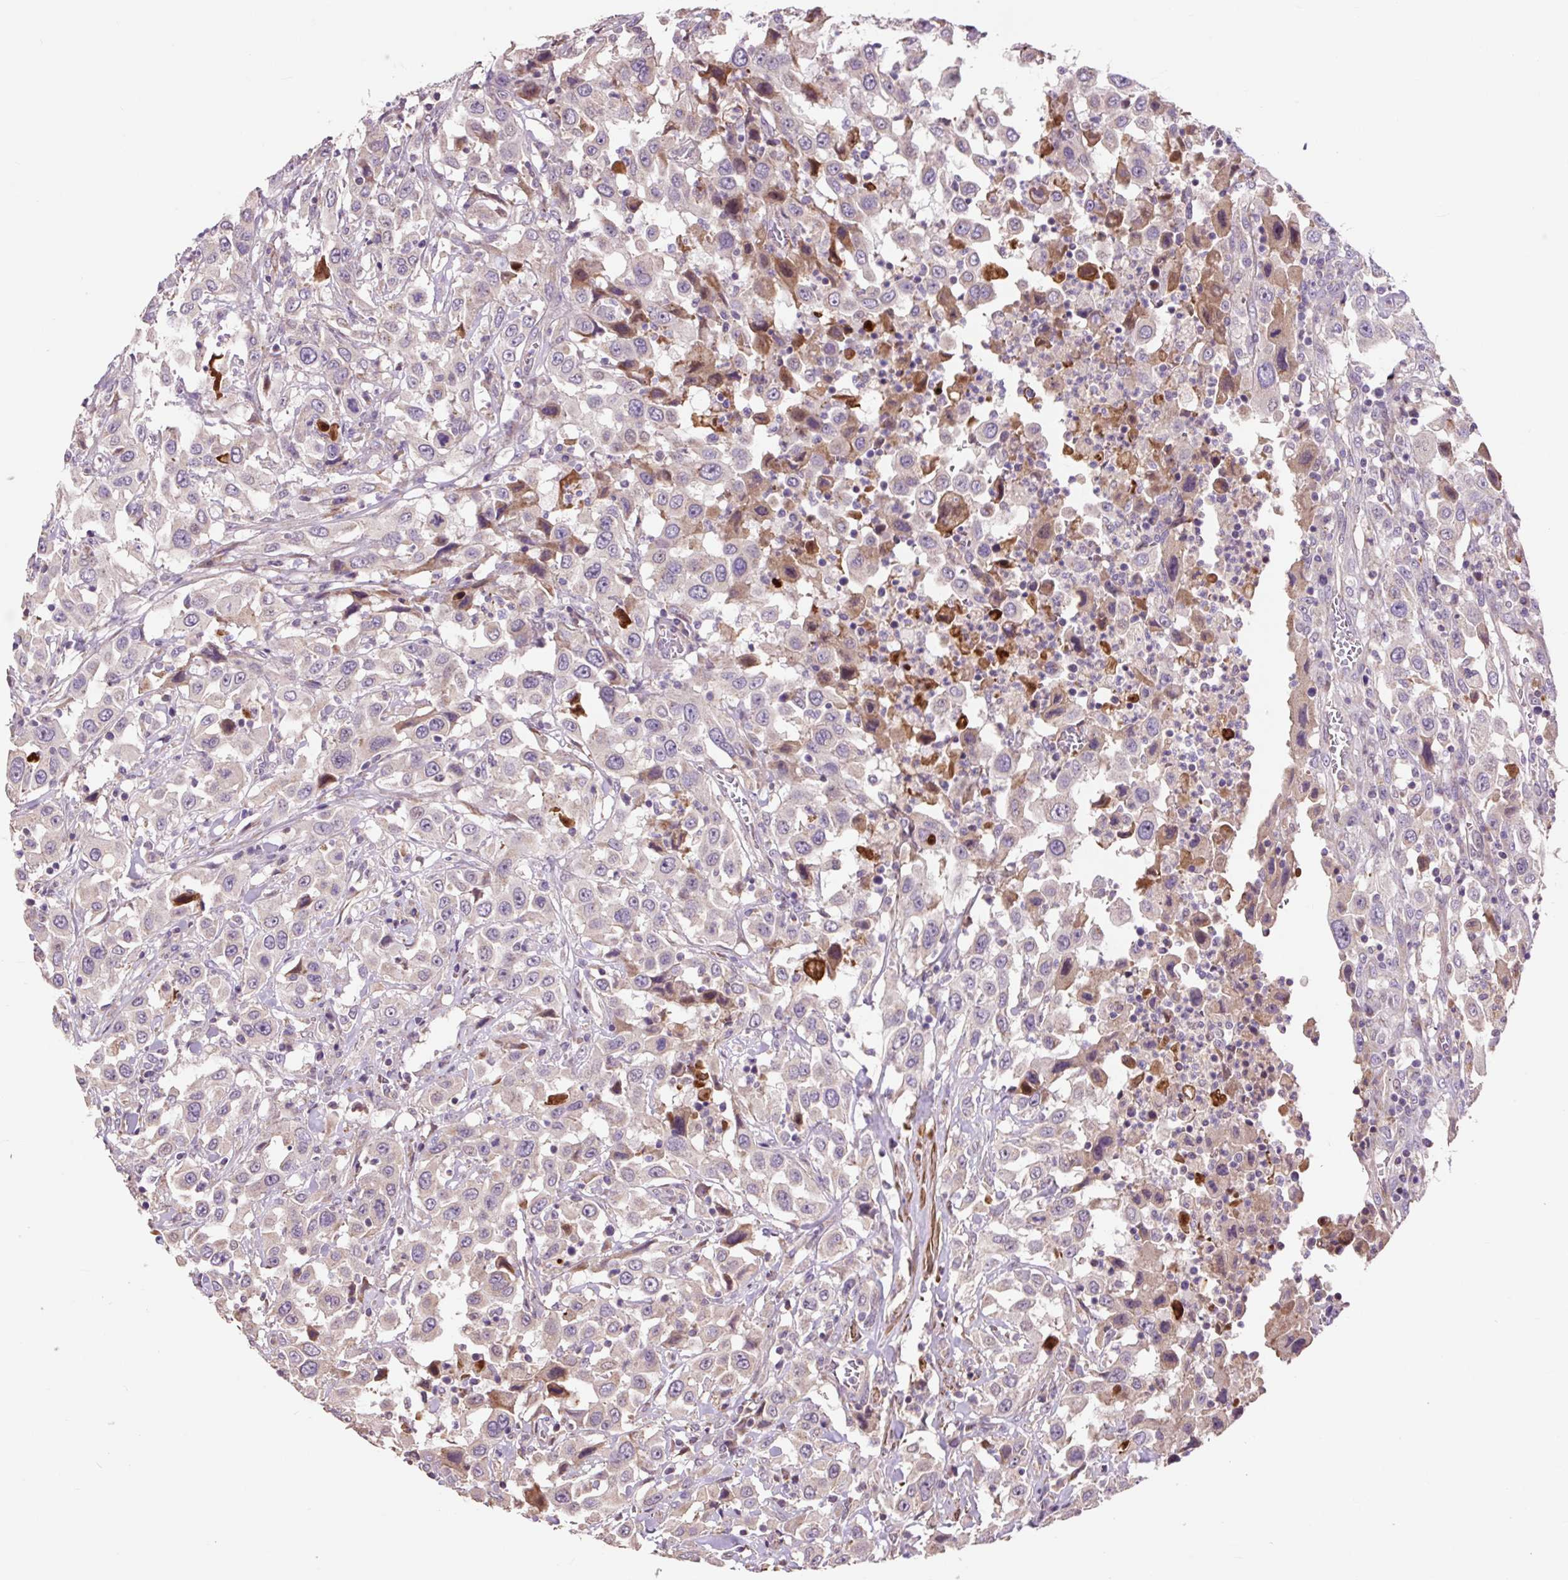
{"staining": {"intensity": "moderate", "quantity": "<25%", "location": "cytoplasmic/membranous"}, "tissue": "urothelial cancer", "cell_type": "Tumor cells", "image_type": "cancer", "snomed": [{"axis": "morphology", "description": "Urothelial carcinoma, High grade"}, {"axis": "topography", "description": "Urinary bladder"}], "caption": "The histopathology image exhibits staining of urothelial cancer, revealing moderate cytoplasmic/membranous protein staining (brown color) within tumor cells.", "gene": "PRIMPOL", "patient": {"sex": "male", "age": 61}}